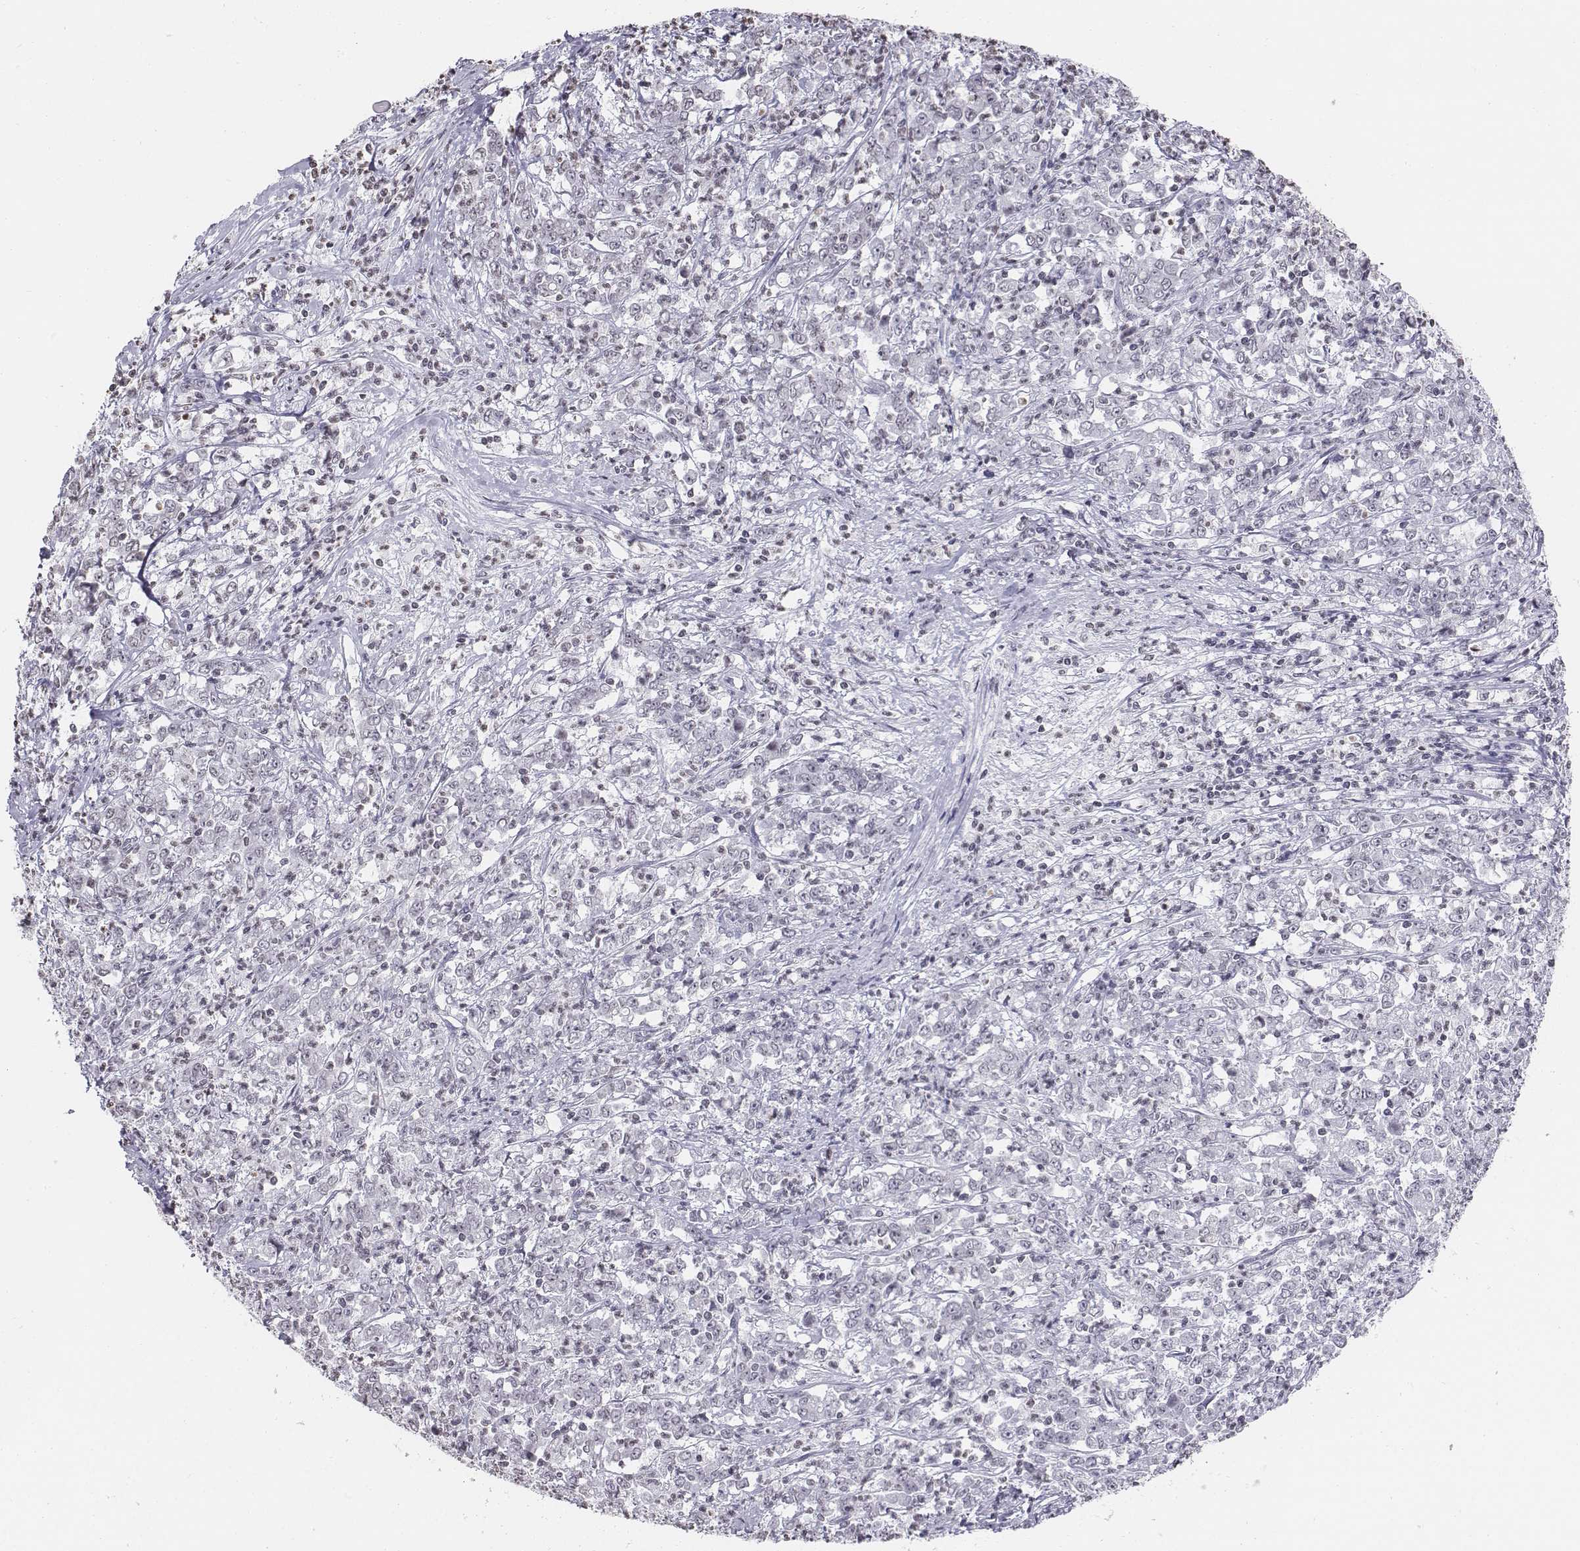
{"staining": {"intensity": "negative", "quantity": "none", "location": "none"}, "tissue": "stomach cancer", "cell_type": "Tumor cells", "image_type": "cancer", "snomed": [{"axis": "morphology", "description": "Adenocarcinoma, NOS"}, {"axis": "topography", "description": "Stomach, lower"}], "caption": "Human stomach cancer (adenocarcinoma) stained for a protein using IHC shows no staining in tumor cells.", "gene": "BARHL1", "patient": {"sex": "female", "age": 71}}